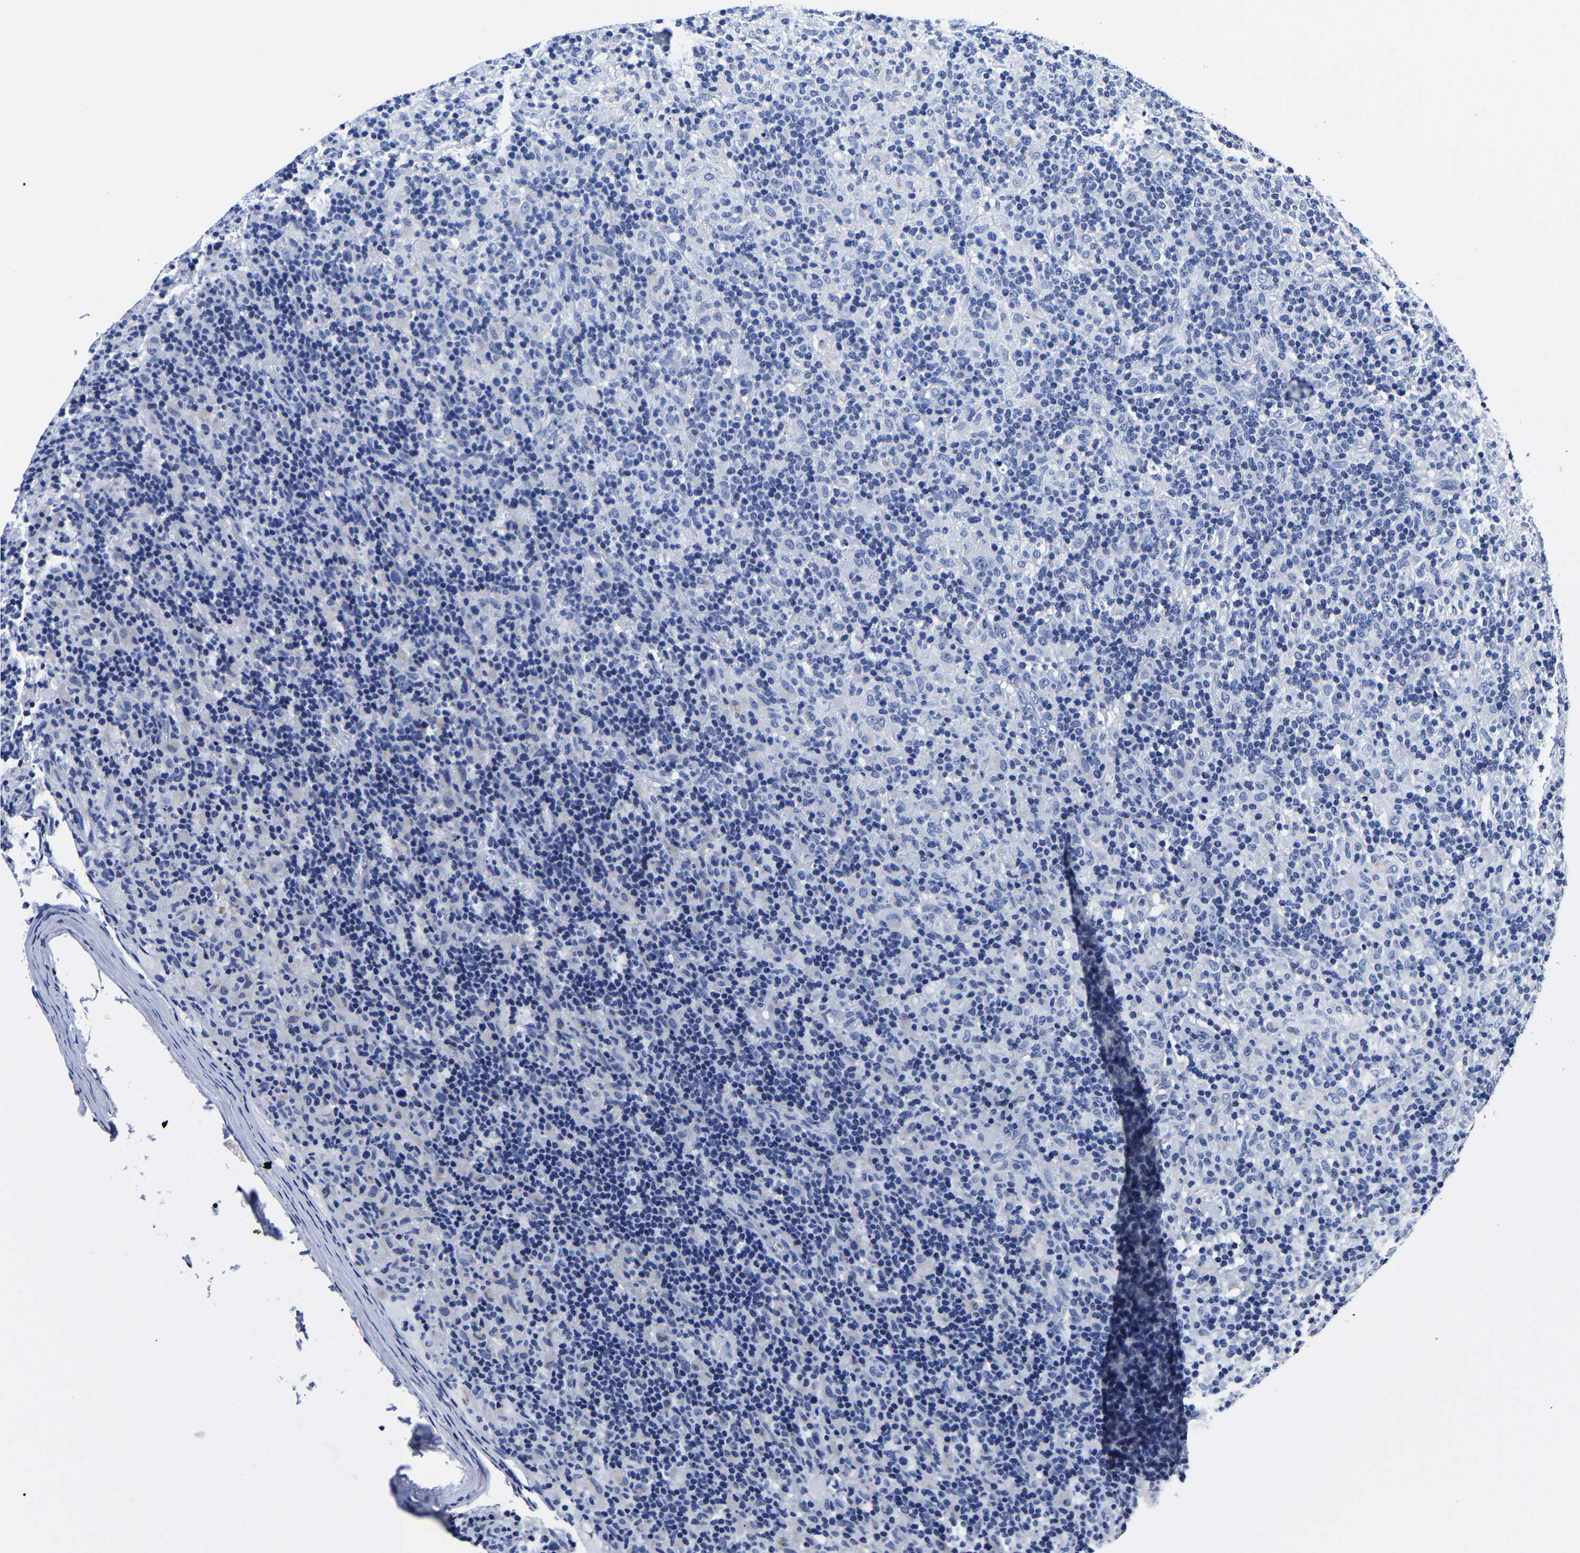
{"staining": {"intensity": "negative", "quantity": "none", "location": "none"}, "tissue": "lymphoma", "cell_type": "Tumor cells", "image_type": "cancer", "snomed": [{"axis": "morphology", "description": "Hodgkin's disease, NOS"}, {"axis": "topography", "description": "Lymph node"}], "caption": "Tumor cells are negative for brown protein staining in lymphoma.", "gene": "CPA2", "patient": {"sex": "male", "age": 70}}